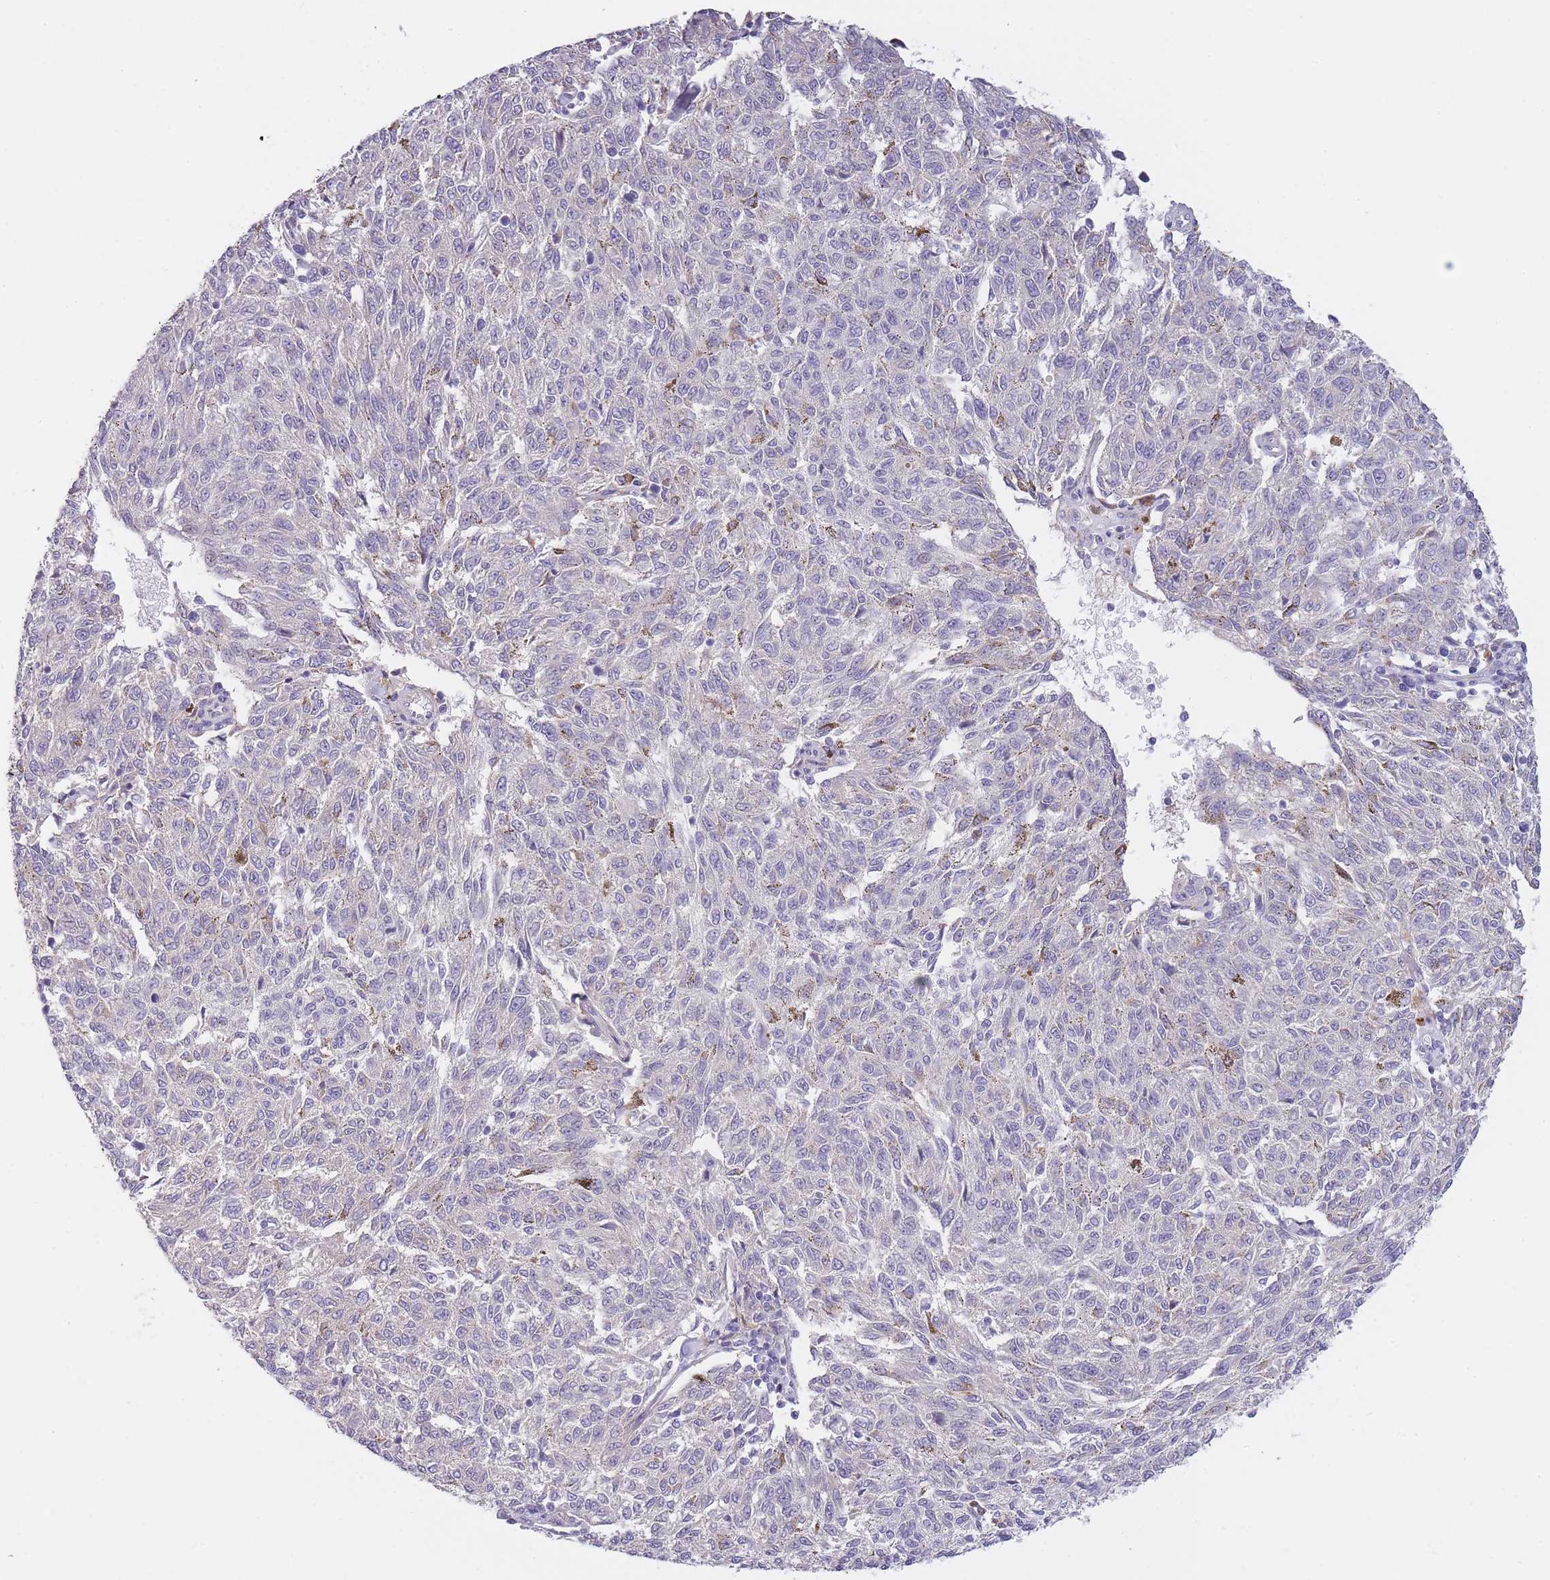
{"staining": {"intensity": "negative", "quantity": "none", "location": "none"}, "tissue": "melanoma", "cell_type": "Tumor cells", "image_type": "cancer", "snomed": [{"axis": "morphology", "description": "Malignant melanoma, NOS"}, {"axis": "topography", "description": "Skin"}], "caption": "IHC micrograph of malignant melanoma stained for a protein (brown), which exhibits no expression in tumor cells. (Brightfield microscopy of DAB (3,3'-diaminobenzidine) IHC at high magnification).", "gene": "AP3M2", "patient": {"sex": "female", "age": 72}}